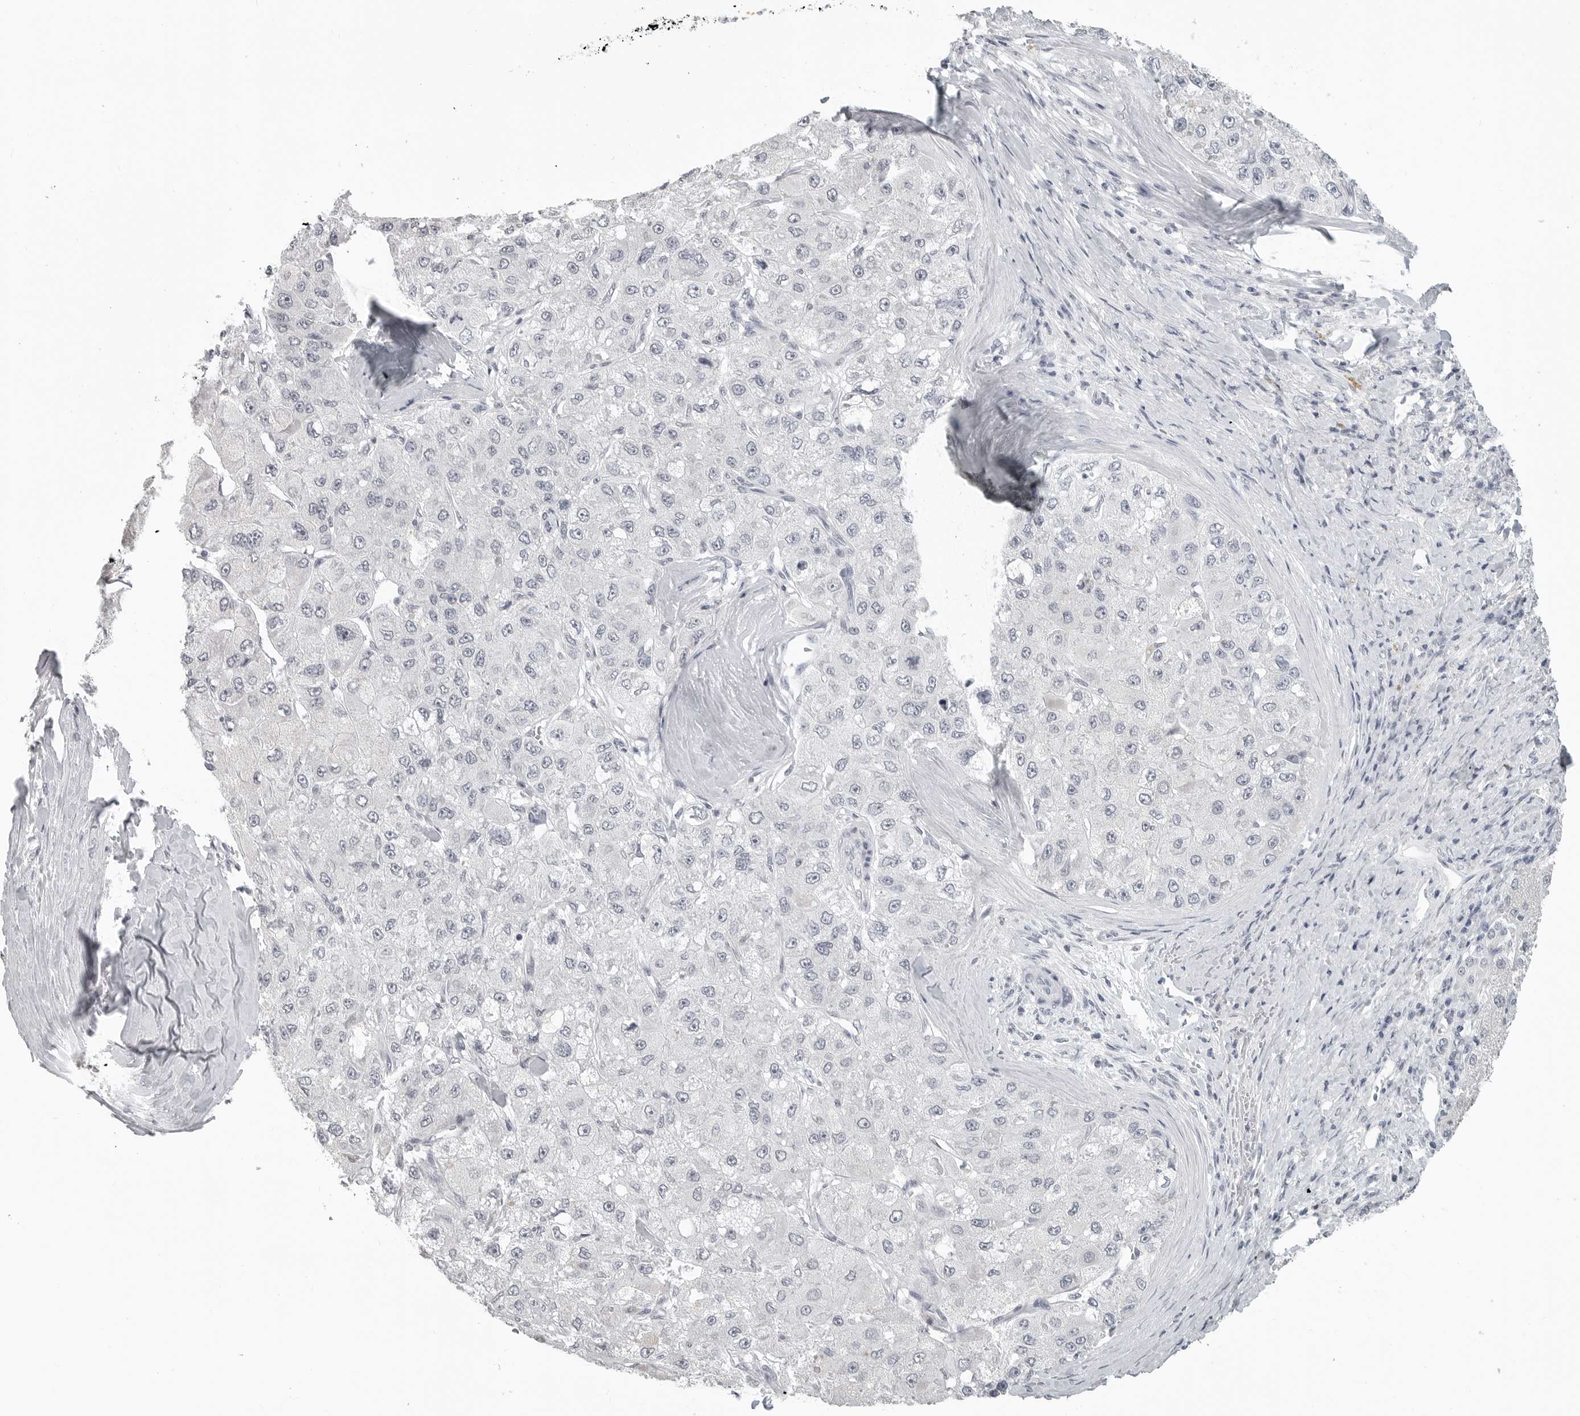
{"staining": {"intensity": "negative", "quantity": "none", "location": "none"}, "tissue": "liver cancer", "cell_type": "Tumor cells", "image_type": "cancer", "snomed": [{"axis": "morphology", "description": "Carcinoma, Hepatocellular, NOS"}, {"axis": "topography", "description": "Liver"}], "caption": "Immunohistochemistry (IHC) image of neoplastic tissue: human liver cancer (hepatocellular carcinoma) stained with DAB (3,3'-diaminobenzidine) demonstrates no significant protein positivity in tumor cells.", "gene": "BPIFA1", "patient": {"sex": "male", "age": 80}}